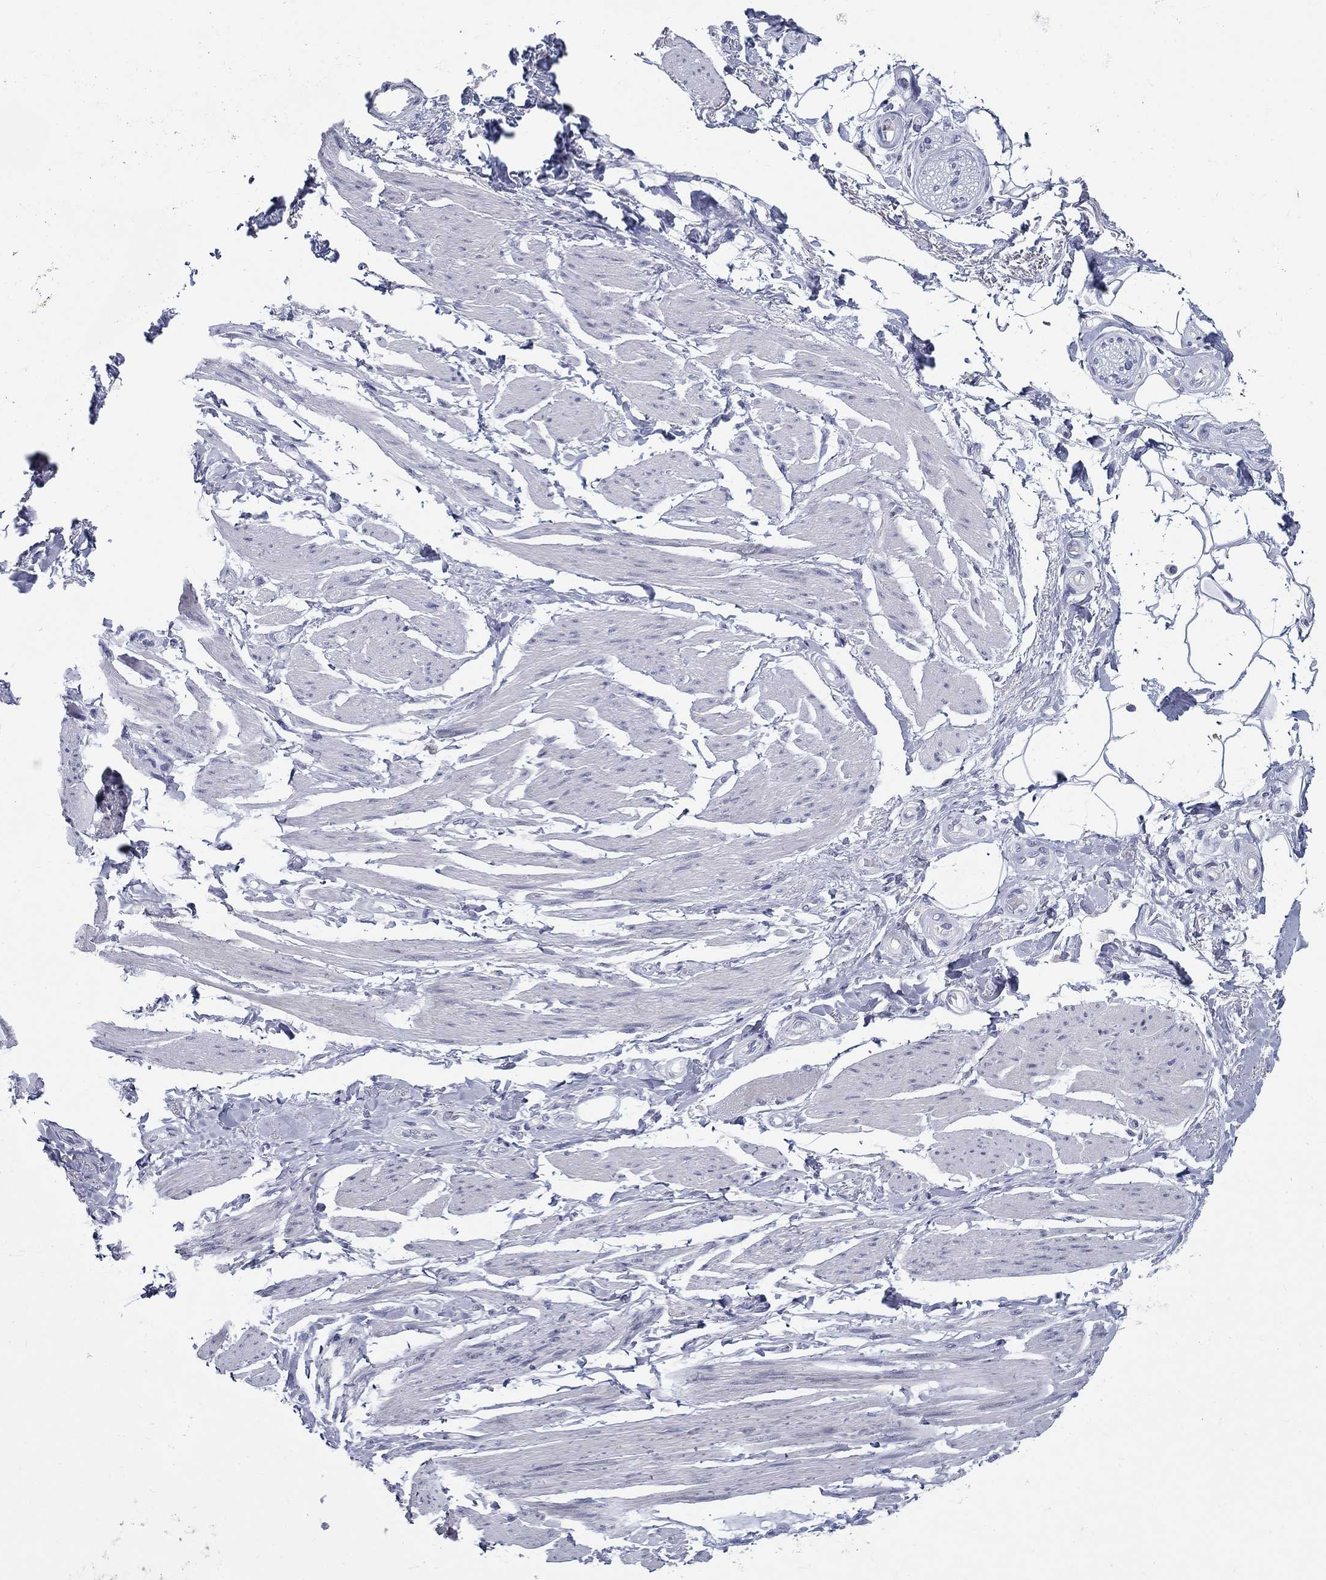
{"staining": {"intensity": "negative", "quantity": "none", "location": "none"}, "tissue": "adipose tissue", "cell_type": "Adipocytes", "image_type": "normal", "snomed": [{"axis": "morphology", "description": "Normal tissue, NOS"}, {"axis": "topography", "description": "Skeletal muscle"}, {"axis": "topography", "description": "Anal"}, {"axis": "topography", "description": "Peripheral nerve tissue"}], "caption": "Histopathology image shows no protein expression in adipocytes of unremarkable adipose tissue. The staining was performed using DAB to visualize the protein expression in brown, while the nuclei were stained in blue with hematoxylin (Magnification: 20x).", "gene": "C4orf19", "patient": {"sex": "male", "age": 53}}